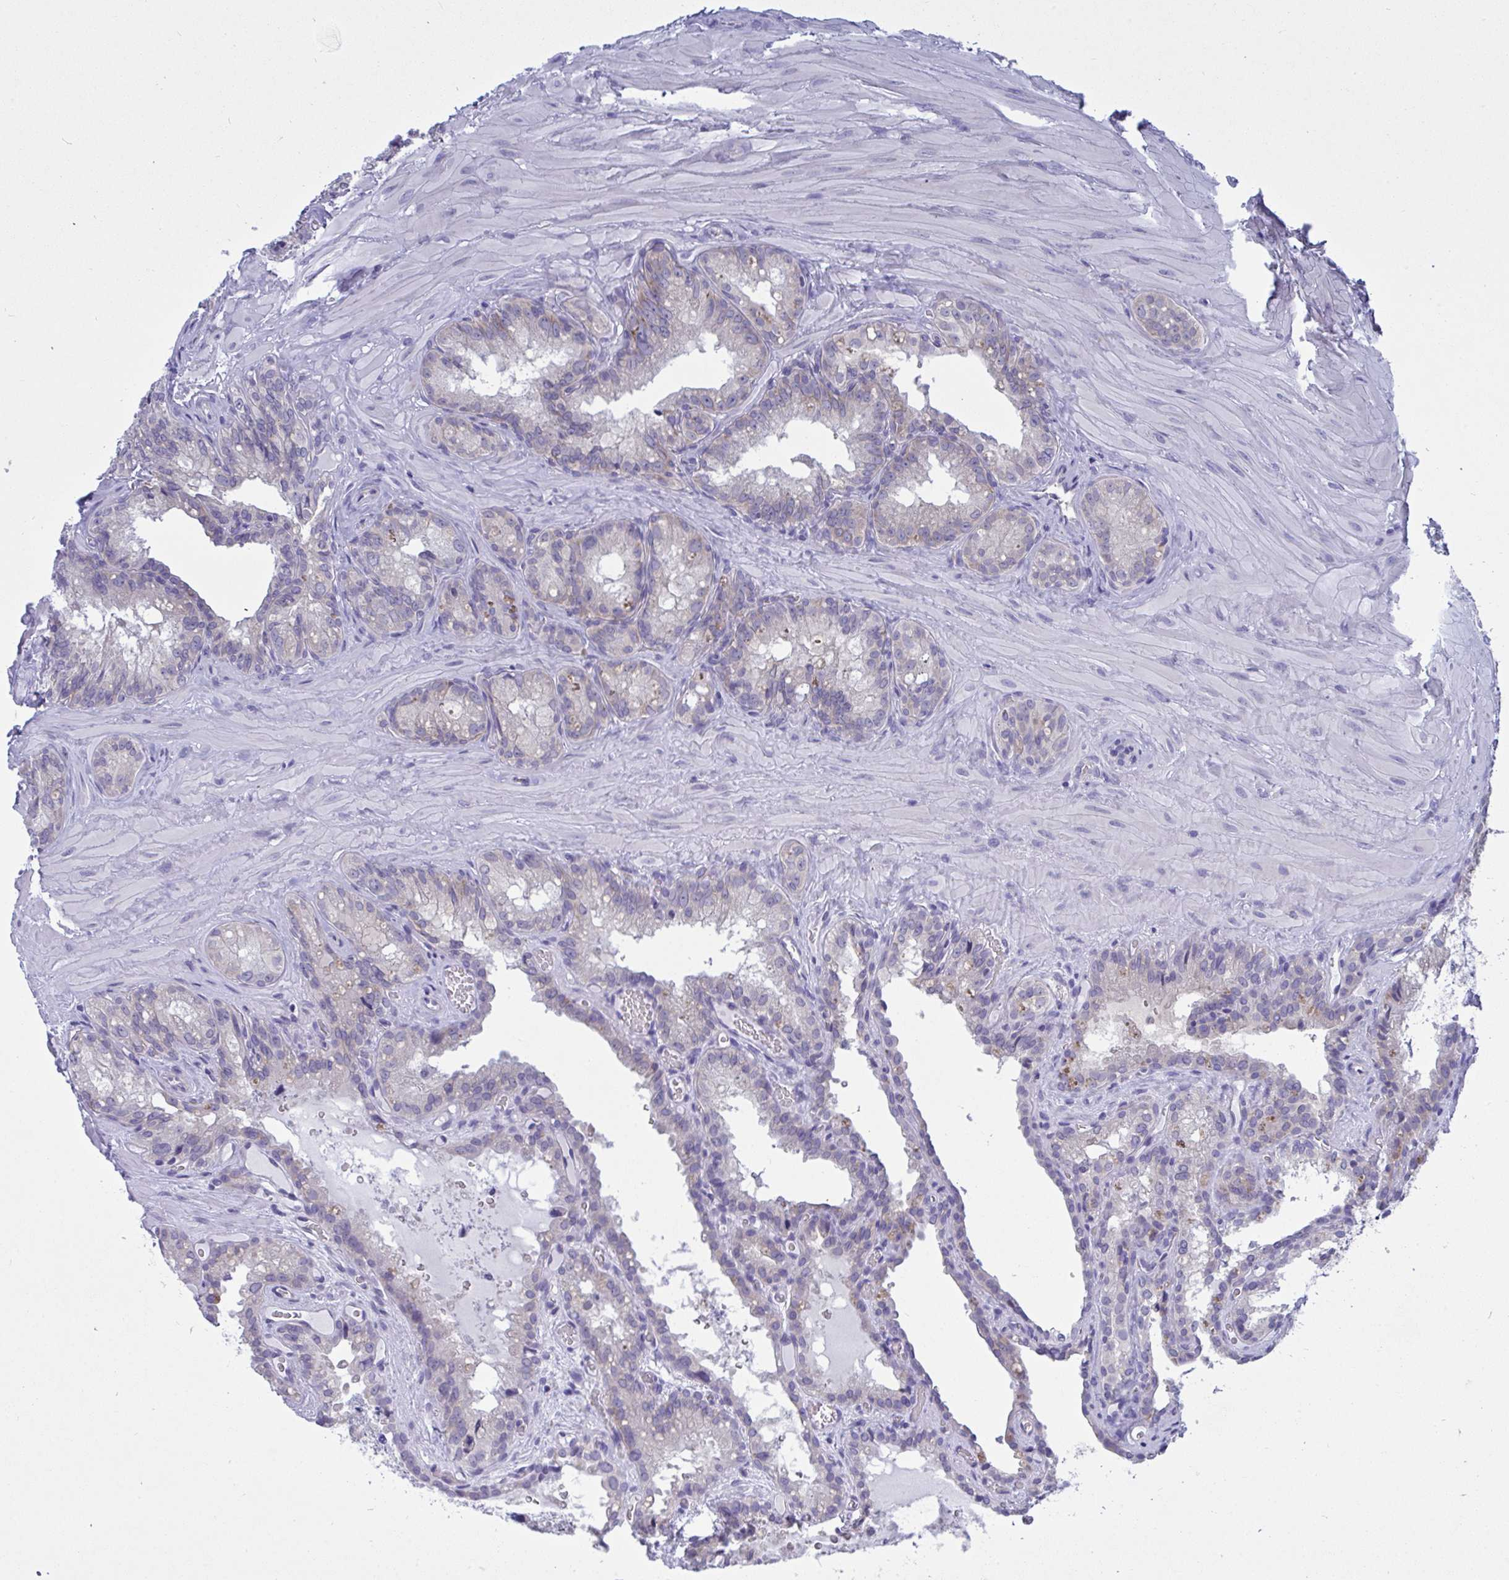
{"staining": {"intensity": "negative", "quantity": "none", "location": "none"}, "tissue": "seminal vesicle", "cell_type": "Glandular cells", "image_type": "normal", "snomed": [{"axis": "morphology", "description": "Normal tissue, NOS"}, {"axis": "topography", "description": "Seminal veicle"}], "caption": "Immunohistochemistry (IHC) photomicrograph of unremarkable seminal vesicle: human seminal vesicle stained with DAB displays no significant protein expression in glandular cells. (Brightfield microscopy of DAB immunohistochemistry at high magnification).", "gene": "TMEM41A", "patient": {"sex": "male", "age": 47}}